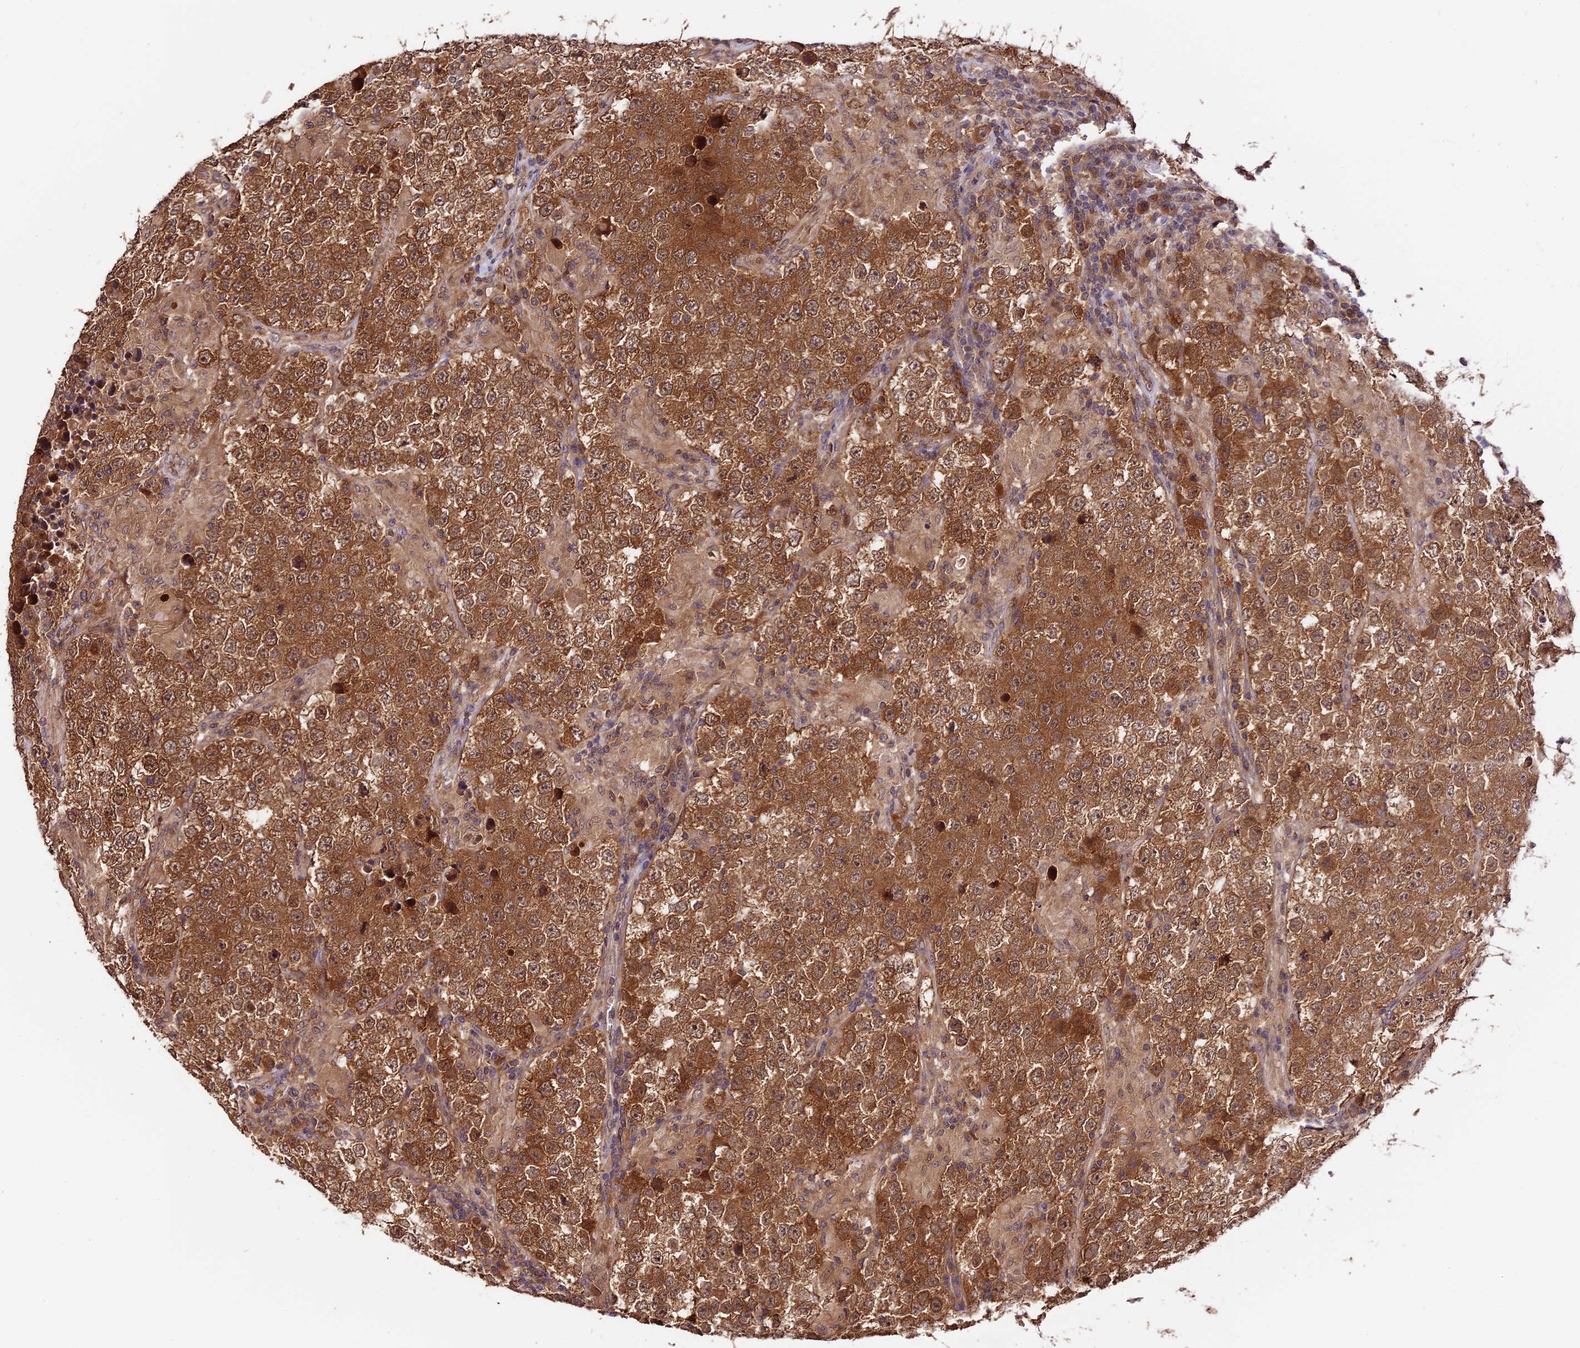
{"staining": {"intensity": "strong", "quantity": ">75%", "location": "cytoplasmic/membranous"}, "tissue": "testis cancer", "cell_type": "Tumor cells", "image_type": "cancer", "snomed": [{"axis": "morphology", "description": "Normal tissue, NOS"}, {"axis": "morphology", "description": "Urothelial carcinoma, High grade"}, {"axis": "morphology", "description": "Seminoma, NOS"}, {"axis": "morphology", "description": "Carcinoma, Embryonal, NOS"}, {"axis": "topography", "description": "Urinary bladder"}, {"axis": "topography", "description": "Testis"}], "caption": "A high-resolution image shows IHC staining of testis cancer, which displays strong cytoplasmic/membranous staining in approximately >75% of tumor cells.", "gene": "TRMT1", "patient": {"sex": "male", "age": 41}}